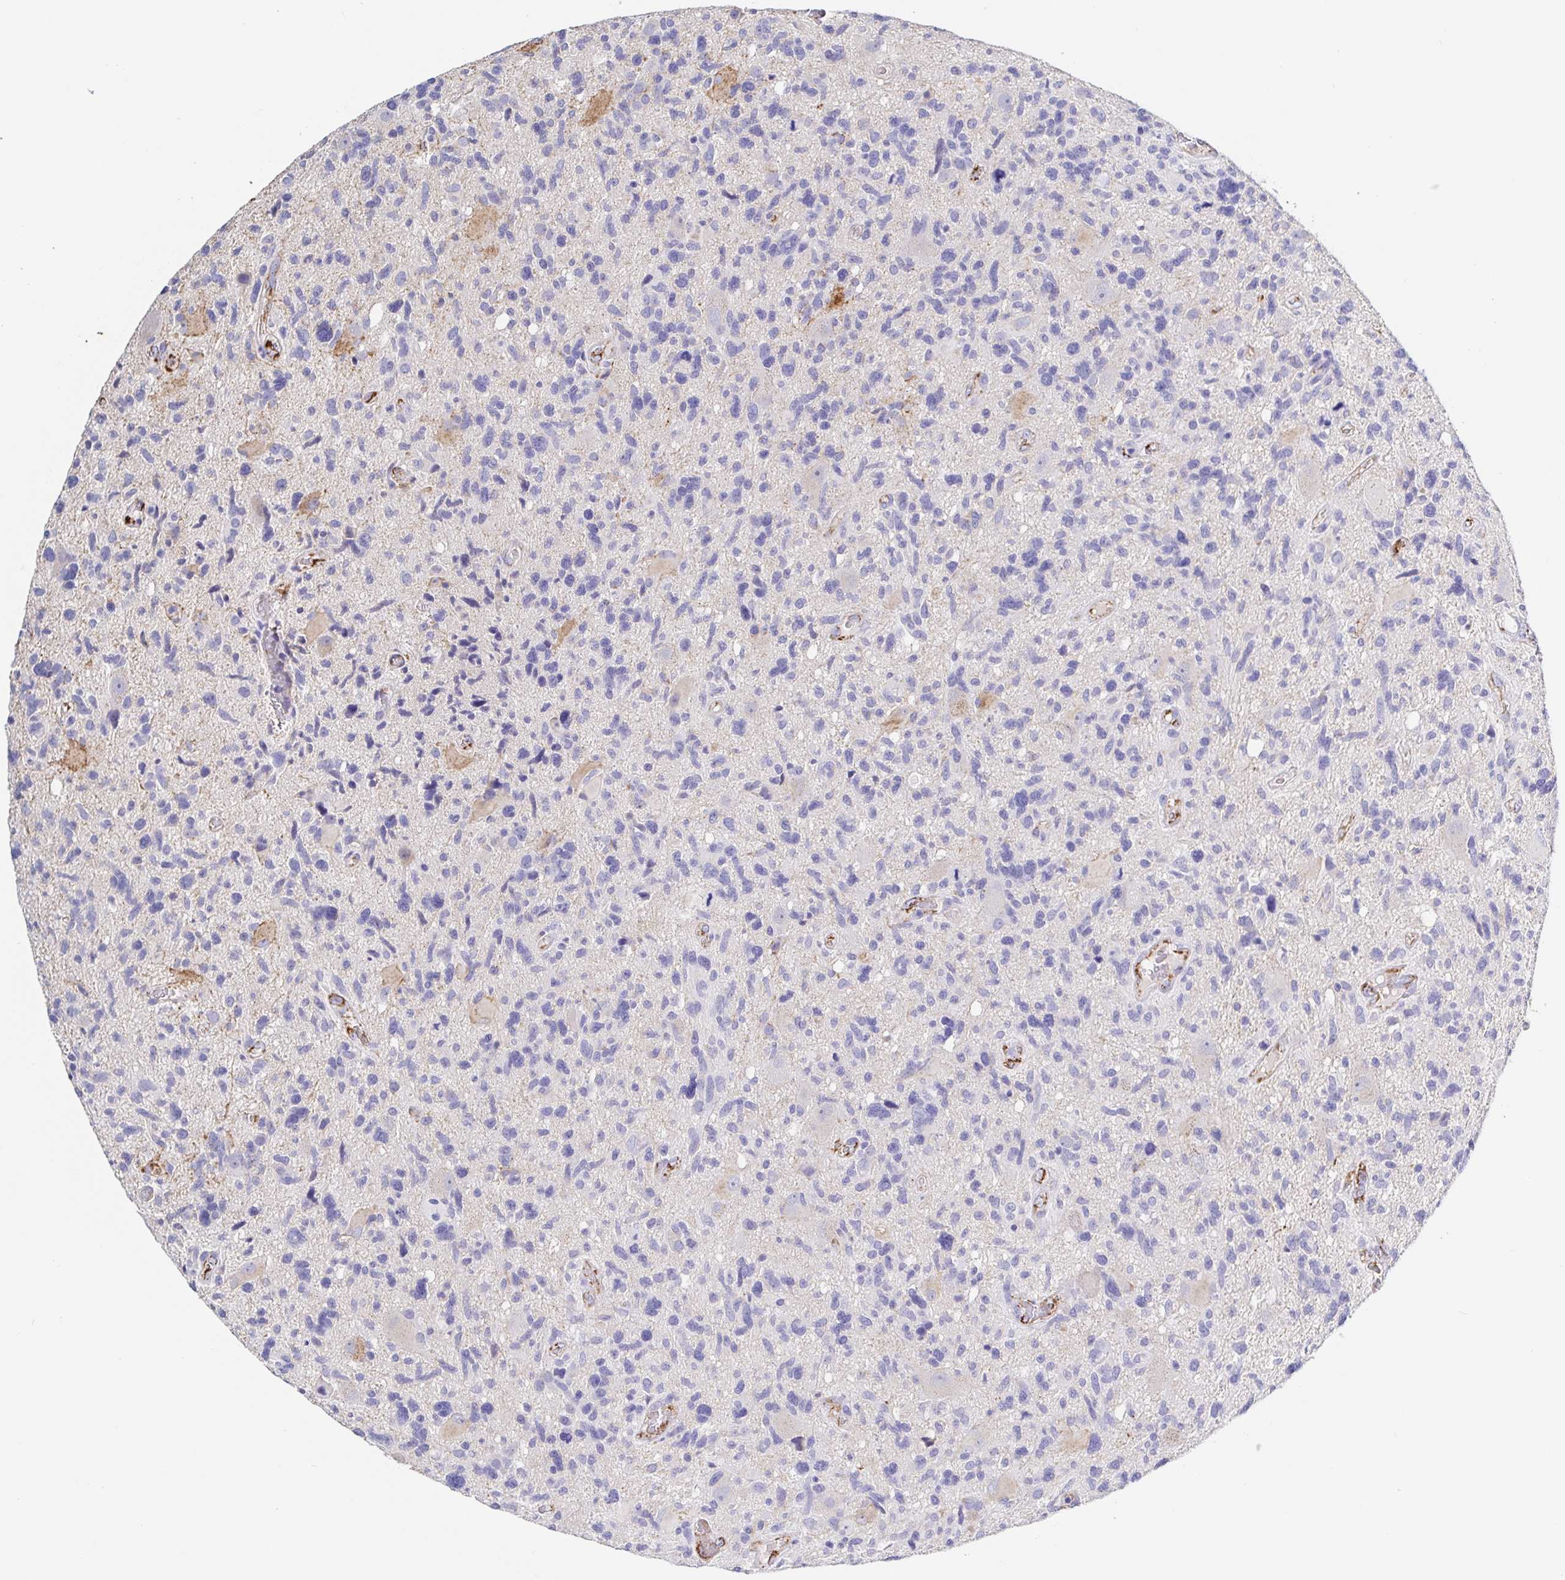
{"staining": {"intensity": "negative", "quantity": "none", "location": "none"}, "tissue": "glioma", "cell_type": "Tumor cells", "image_type": "cancer", "snomed": [{"axis": "morphology", "description": "Glioma, malignant, High grade"}, {"axis": "topography", "description": "Brain"}], "caption": "Immunohistochemistry (IHC) micrograph of human malignant glioma (high-grade) stained for a protein (brown), which reveals no expression in tumor cells.", "gene": "MAOA", "patient": {"sex": "male", "age": 49}}